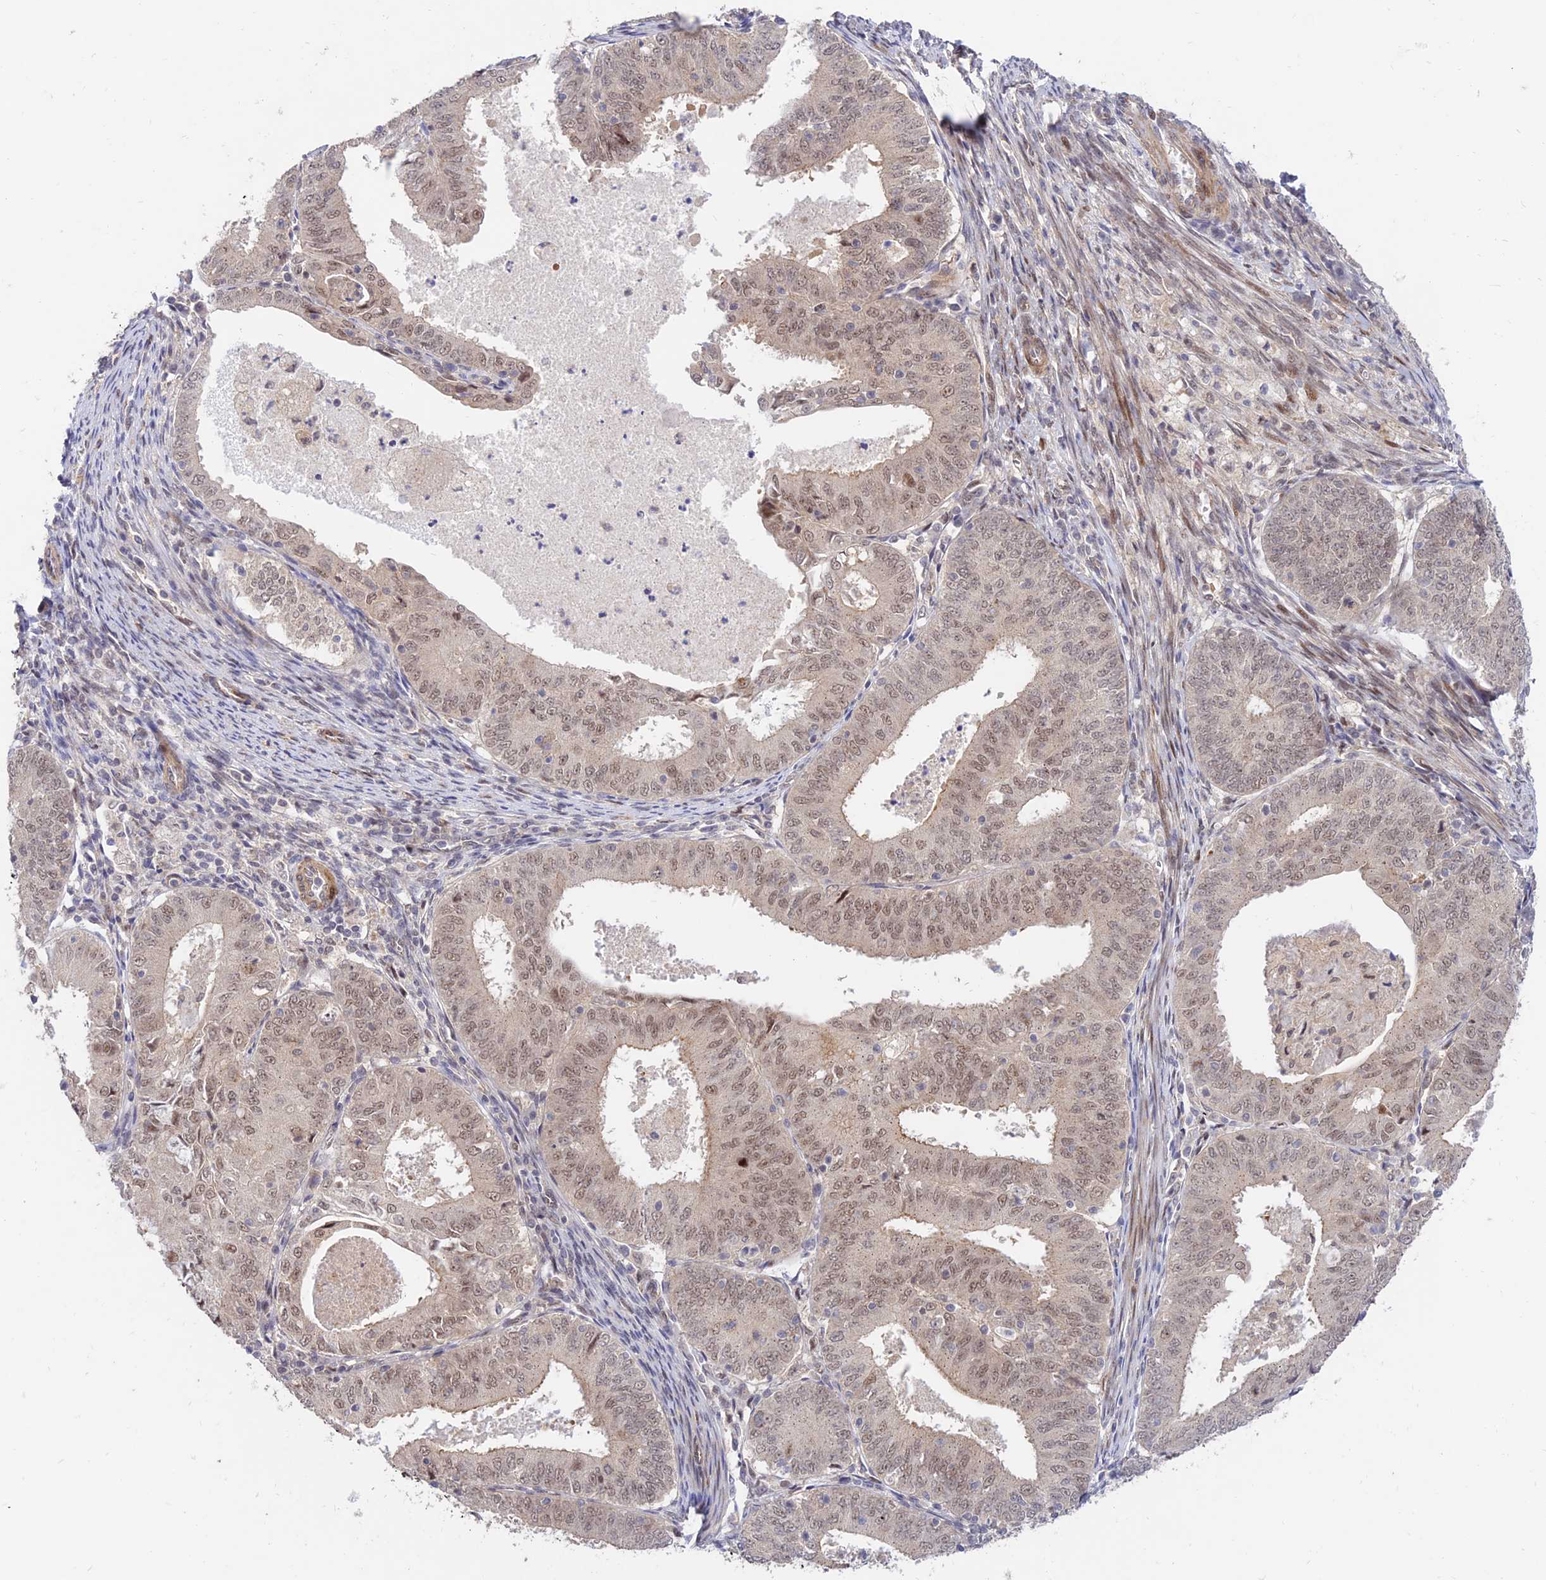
{"staining": {"intensity": "weak", "quantity": ">75%", "location": "nuclear"}, "tissue": "endometrial cancer", "cell_type": "Tumor cells", "image_type": "cancer", "snomed": [{"axis": "morphology", "description": "Adenocarcinoma, NOS"}, {"axis": "topography", "description": "Endometrium"}], "caption": "A brown stain labels weak nuclear expression of a protein in human adenocarcinoma (endometrial) tumor cells.", "gene": "ZNF85", "patient": {"sex": "female", "age": 57}}